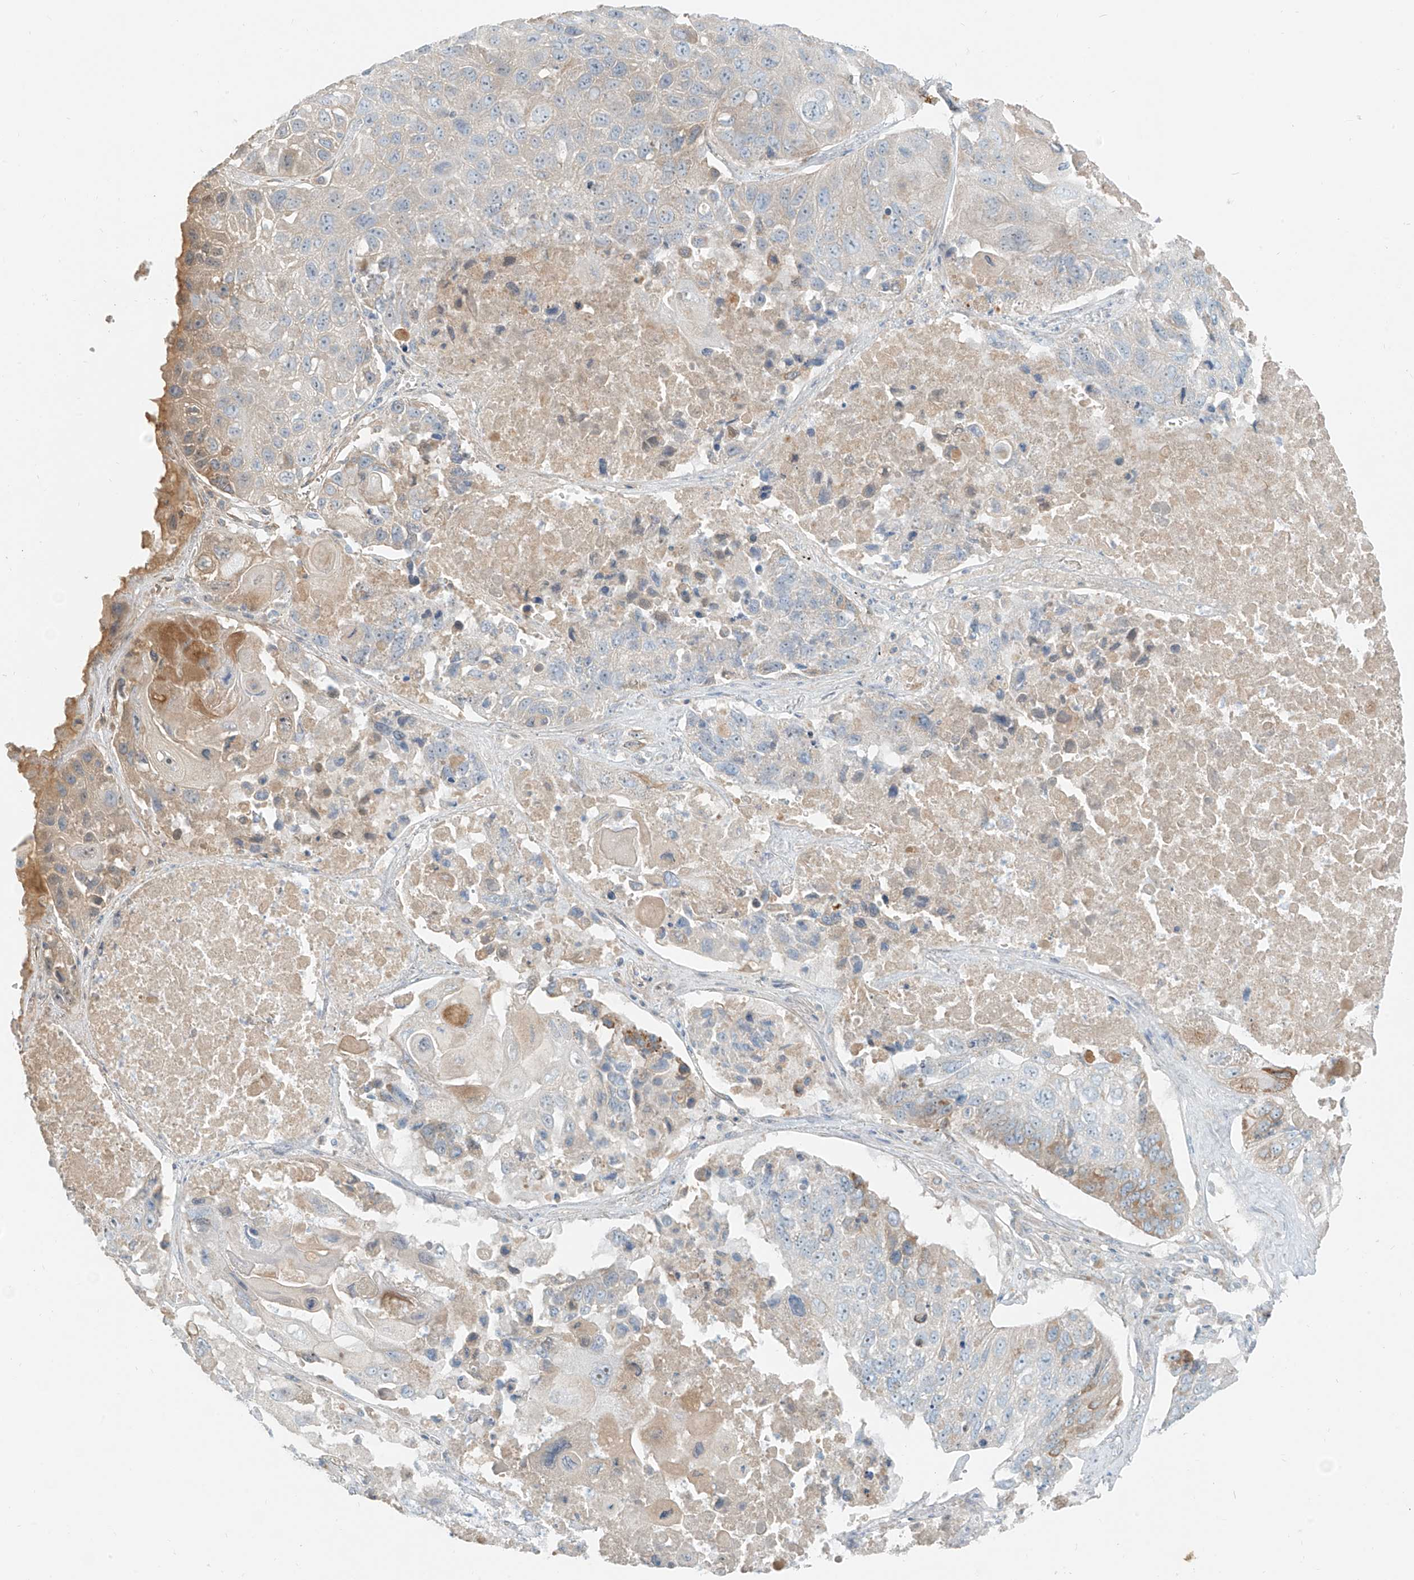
{"staining": {"intensity": "weak", "quantity": "25%-75%", "location": "cytoplasmic/membranous"}, "tissue": "lung cancer", "cell_type": "Tumor cells", "image_type": "cancer", "snomed": [{"axis": "morphology", "description": "Squamous cell carcinoma, NOS"}, {"axis": "topography", "description": "Lung"}], "caption": "Immunohistochemical staining of human lung cancer reveals low levels of weak cytoplasmic/membranous protein positivity in approximately 25%-75% of tumor cells.", "gene": "FSTL1", "patient": {"sex": "male", "age": 61}}